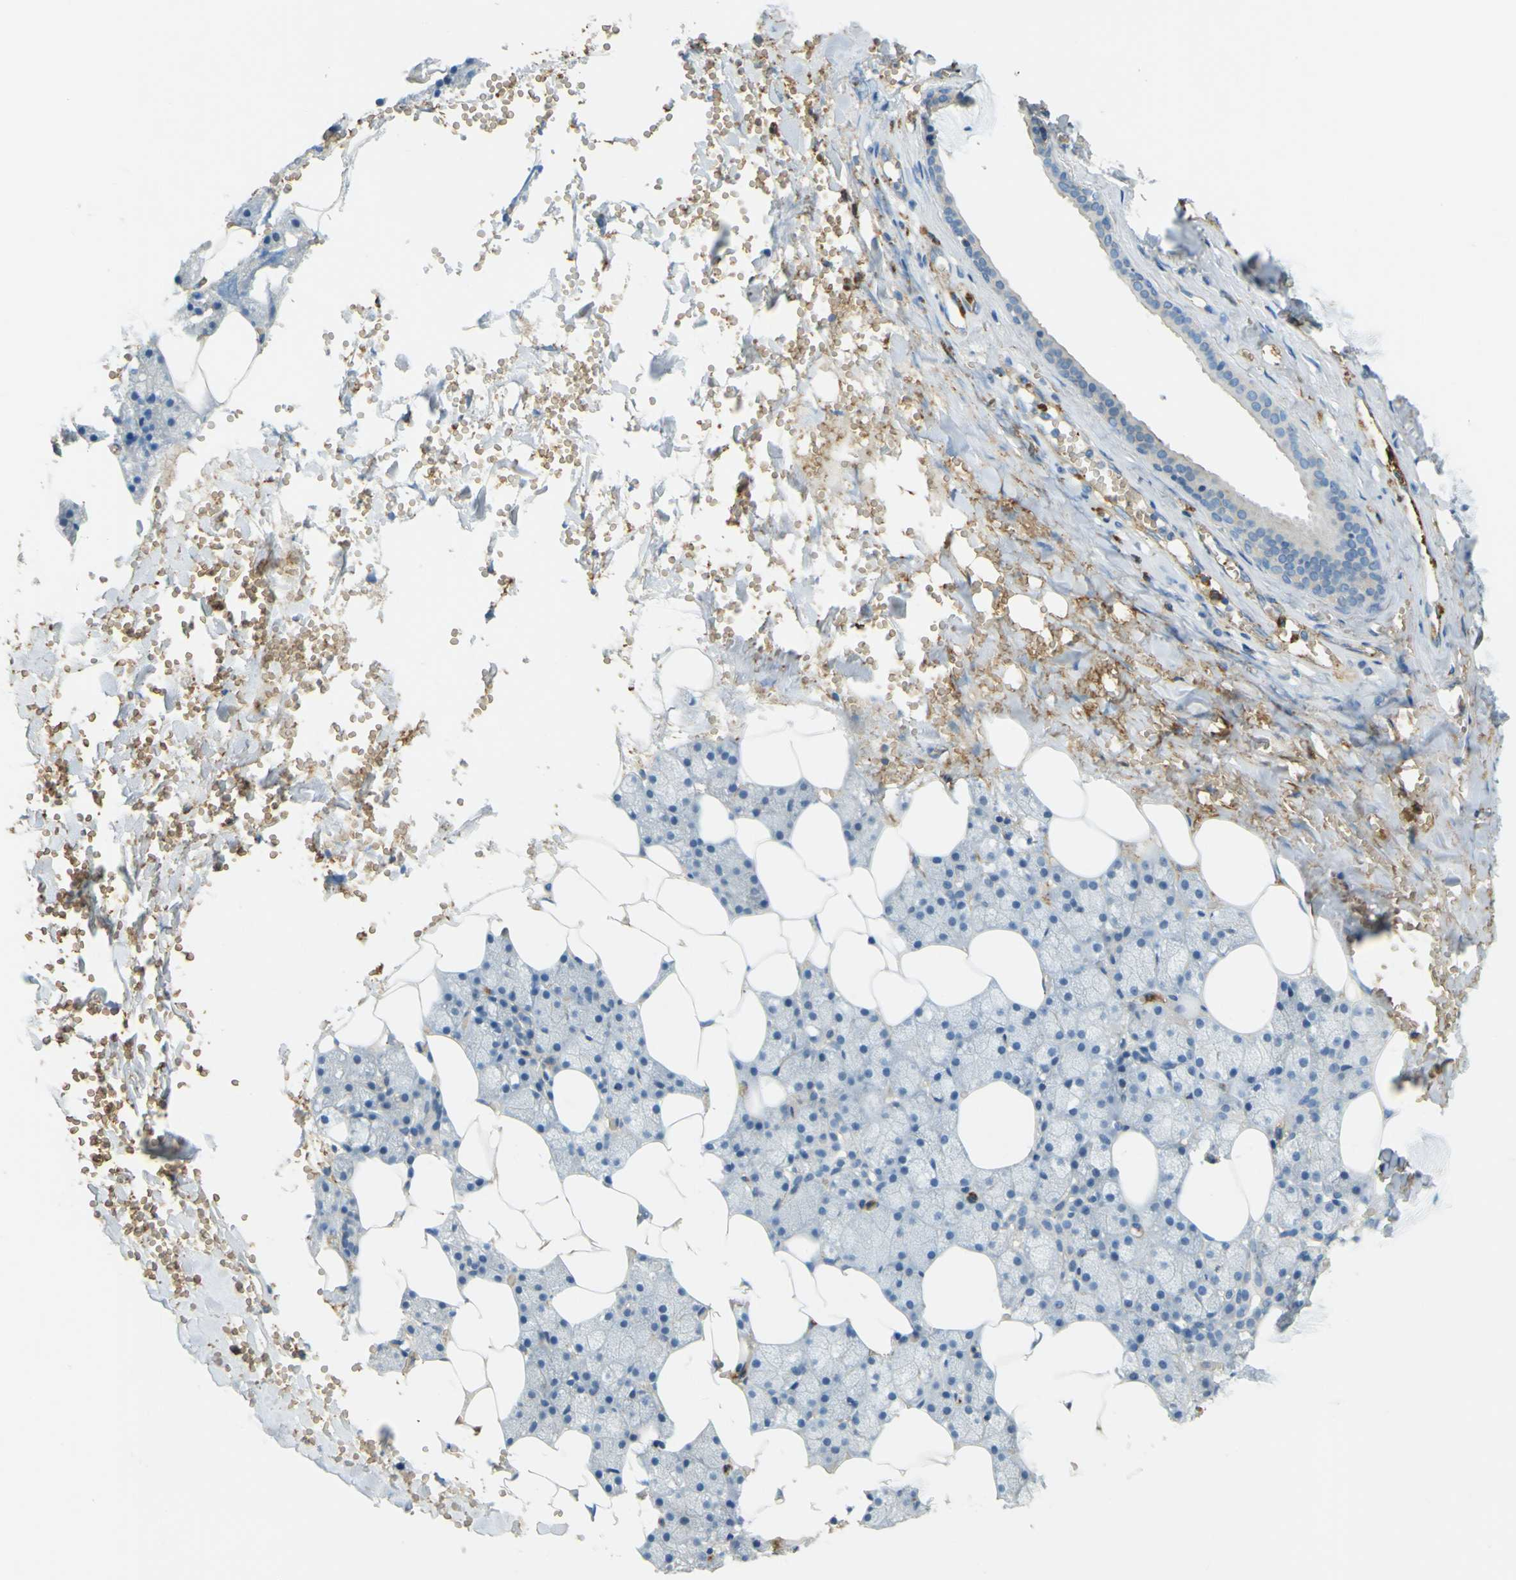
{"staining": {"intensity": "weak", "quantity": "<25%", "location": "cytoplasmic/membranous"}, "tissue": "salivary gland", "cell_type": "Glandular cells", "image_type": "normal", "snomed": [{"axis": "morphology", "description": "Normal tissue, NOS"}, {"axis": "topography", "description": "Salivary gland"}], "caption": "Immunohistochemistry (IHC) micrograph of normal salivary gland: salivary gland stained with DAB (3,3'-diaminobenzidine) shows no significant protein expression in glandular cells.", "gene": "PLXDC1", "patient": {"sex": "male", "age": 62}}